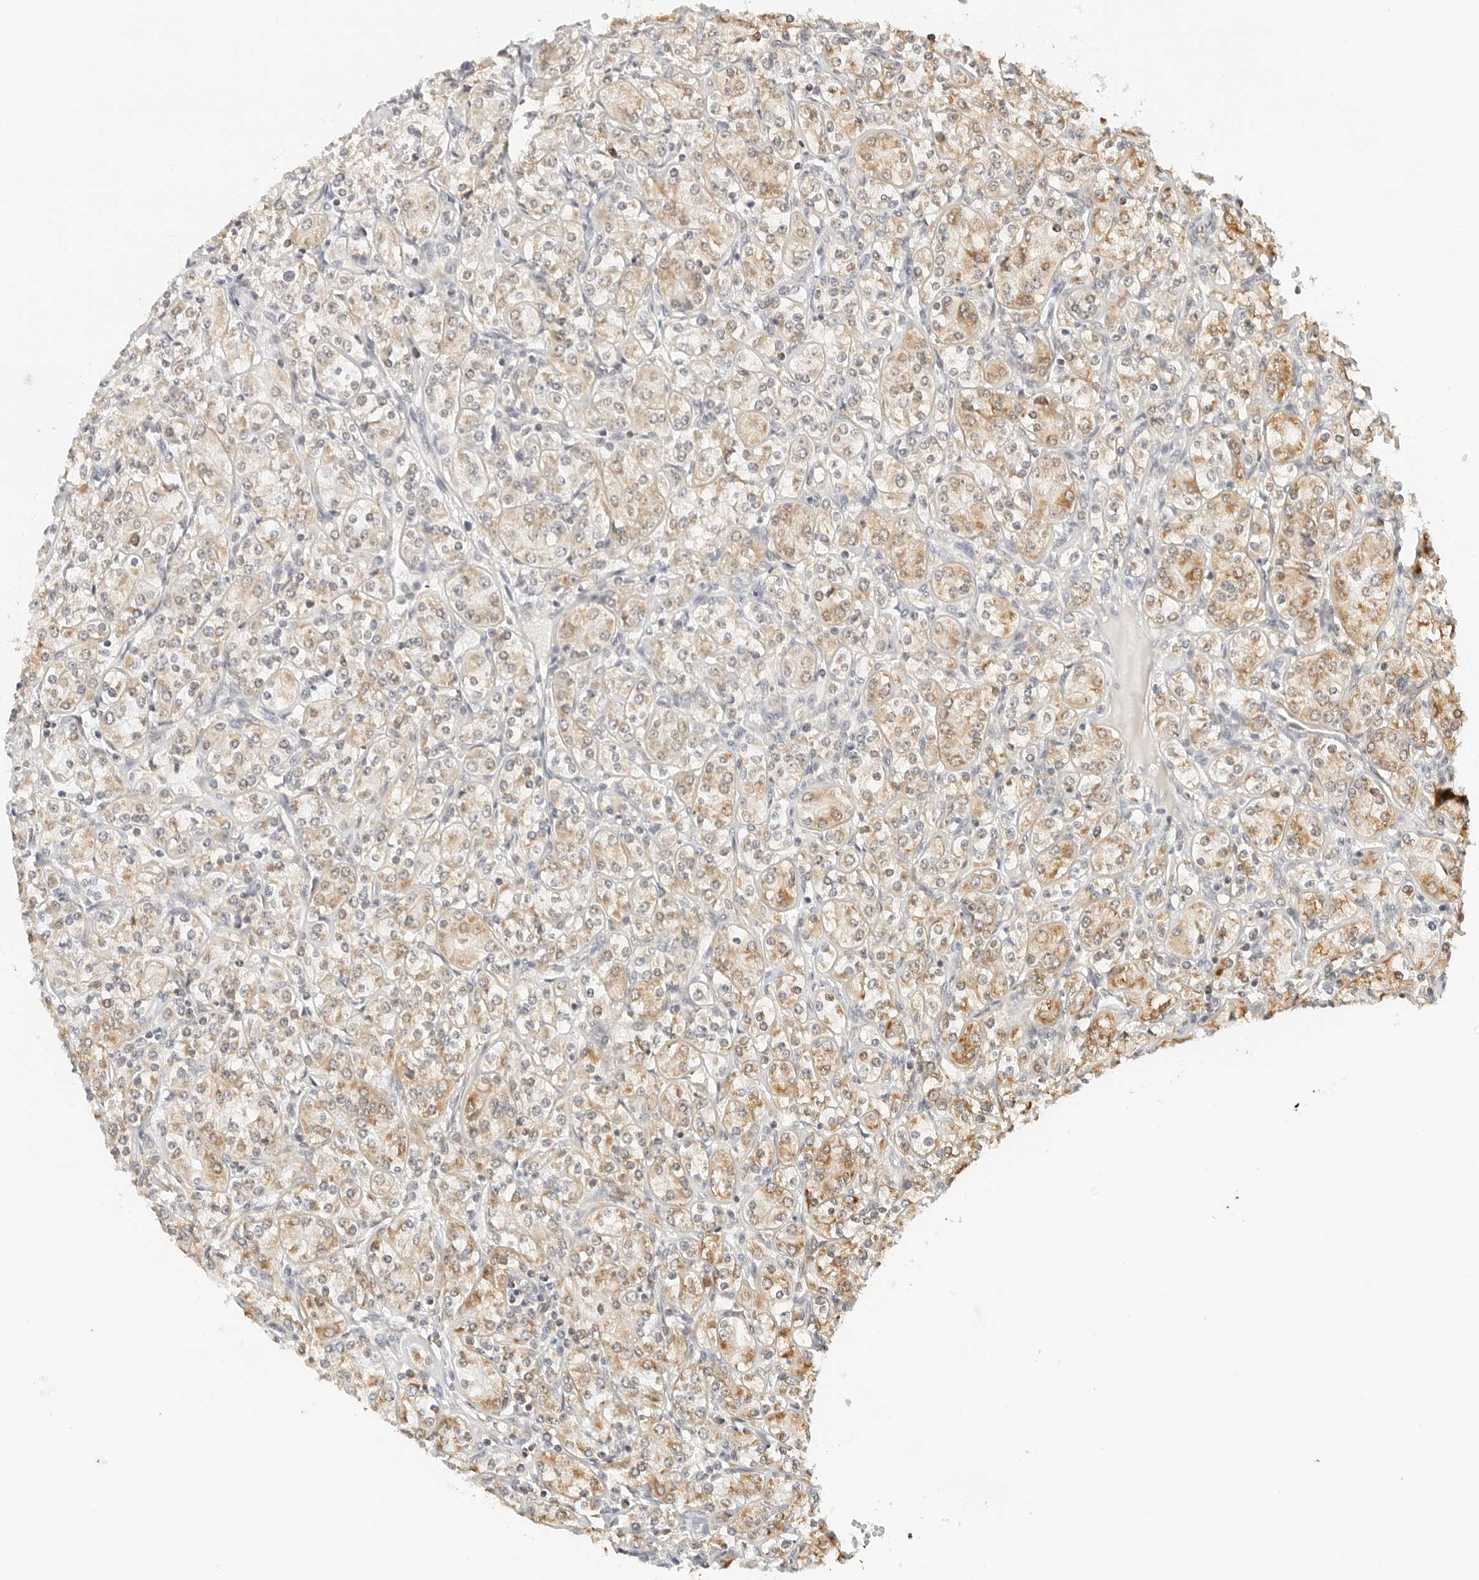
{"staining": {"intensity": "moderate", "quantity": ">75%", "location": "cytoplasmic/membranous"}, "tissue": "renal cancer", "cell_type": "Tumor cells", "image_type": "cancer", "snomed": [{"axis": "morphology", "description": "Adenocarcinoma, NOS"}, {"axis": "topography", "description": "Kidney"}], "caption": "A brown stain highlights moderate cytoplasmic/membranous staining of a protein in renal cancer (adenocarcinoma) tumor cells.", "gene": "ATL1", "patient": {"sex": "male", "age": 77}}